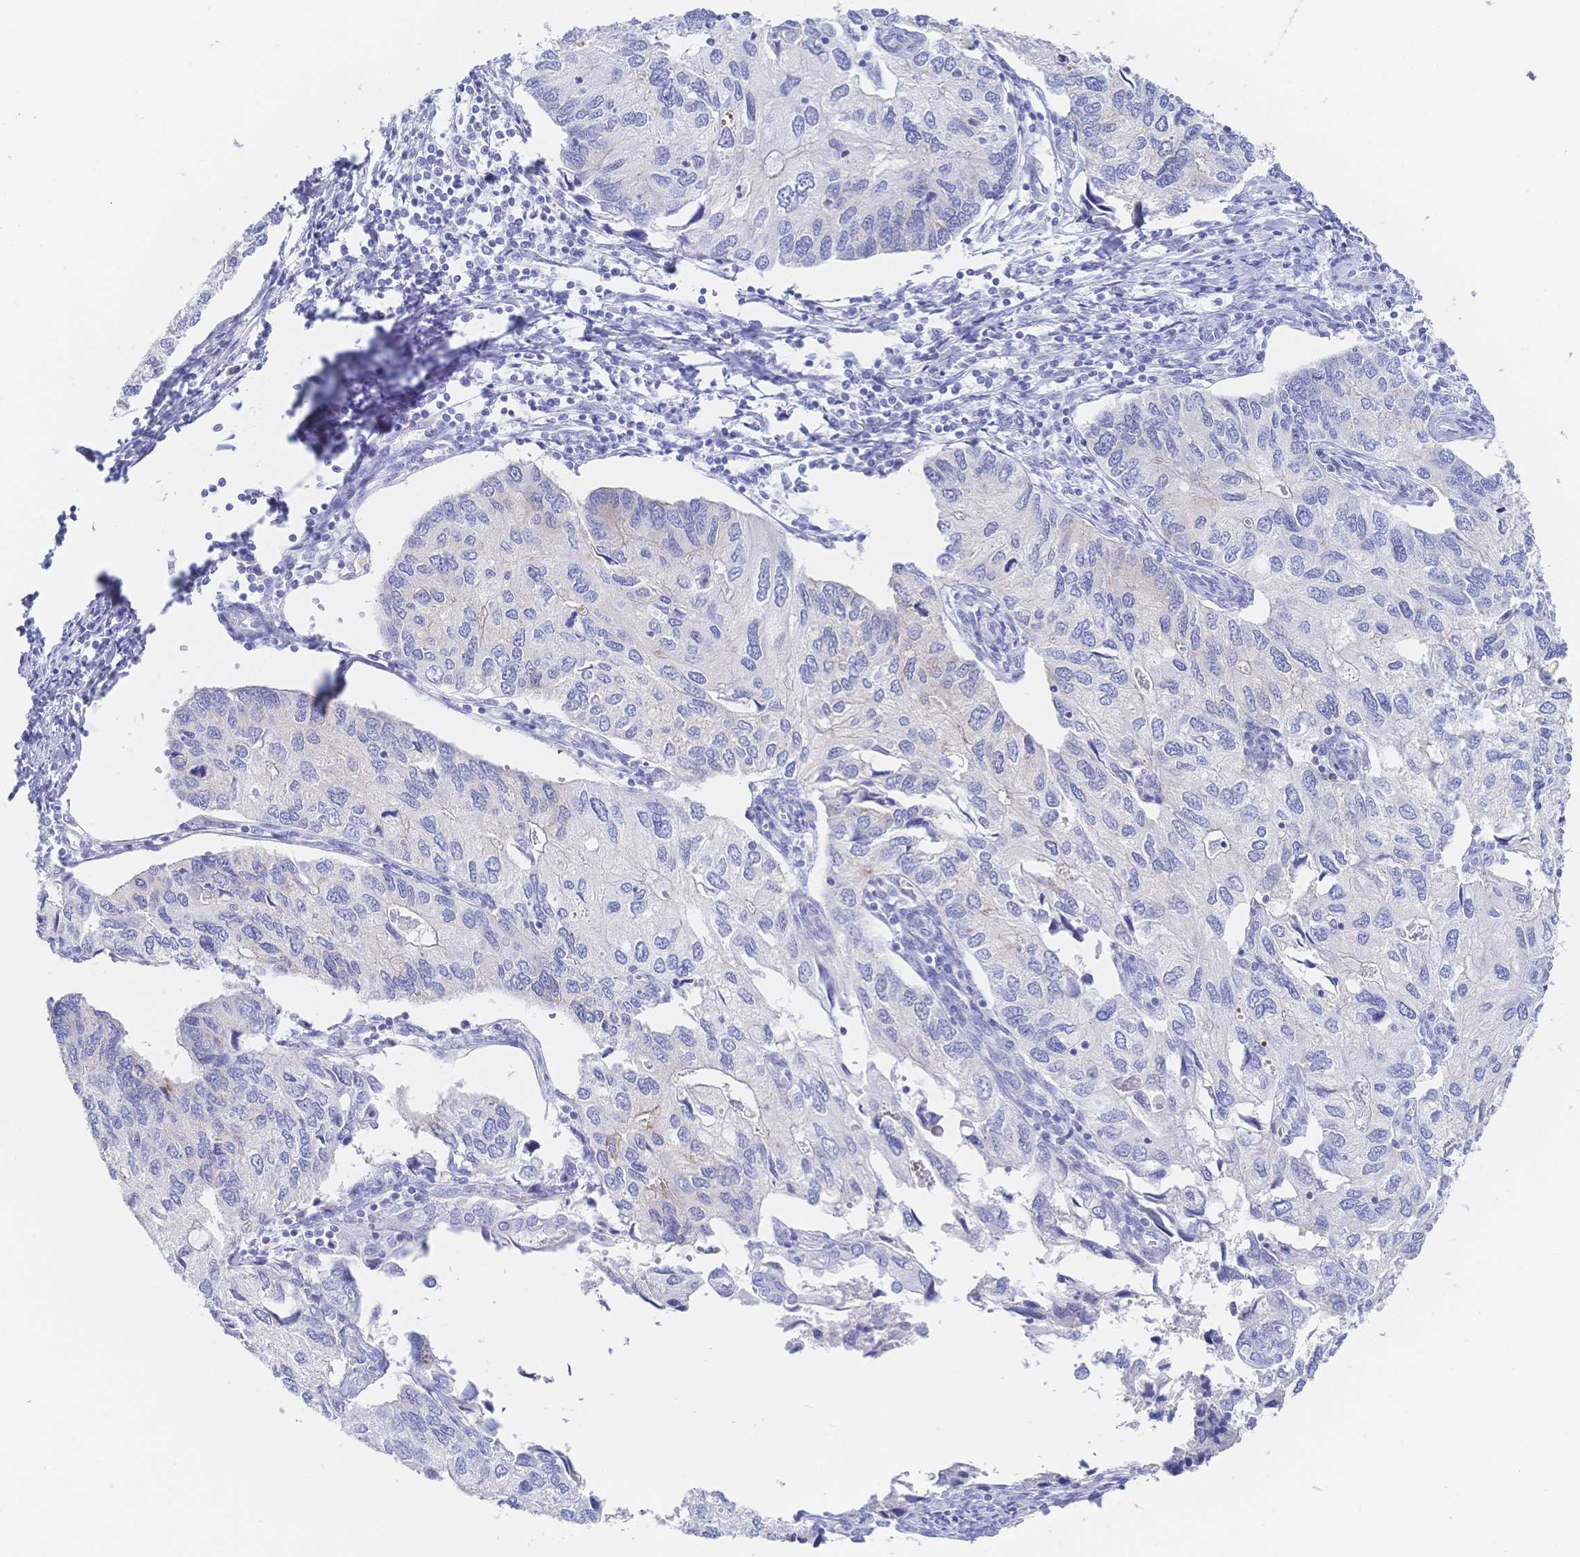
{"staining": {"intensity": "negative", "quantity": "none", "location": "none"}, "tissue": "endometrial cancer", "cell_type": "Tumor cells", "image_type": "cancer", "snomed": [{"axis": "morphology", "description": "Carcinoma, NOS"}, {"axis": "topography", "description": "Uterus"}], "caption": "Tumor cells show no significant protein positivity in carcinoma (endometrial).", "gene": "RRM1", "patient": {"sex": "female", "age": 76}}